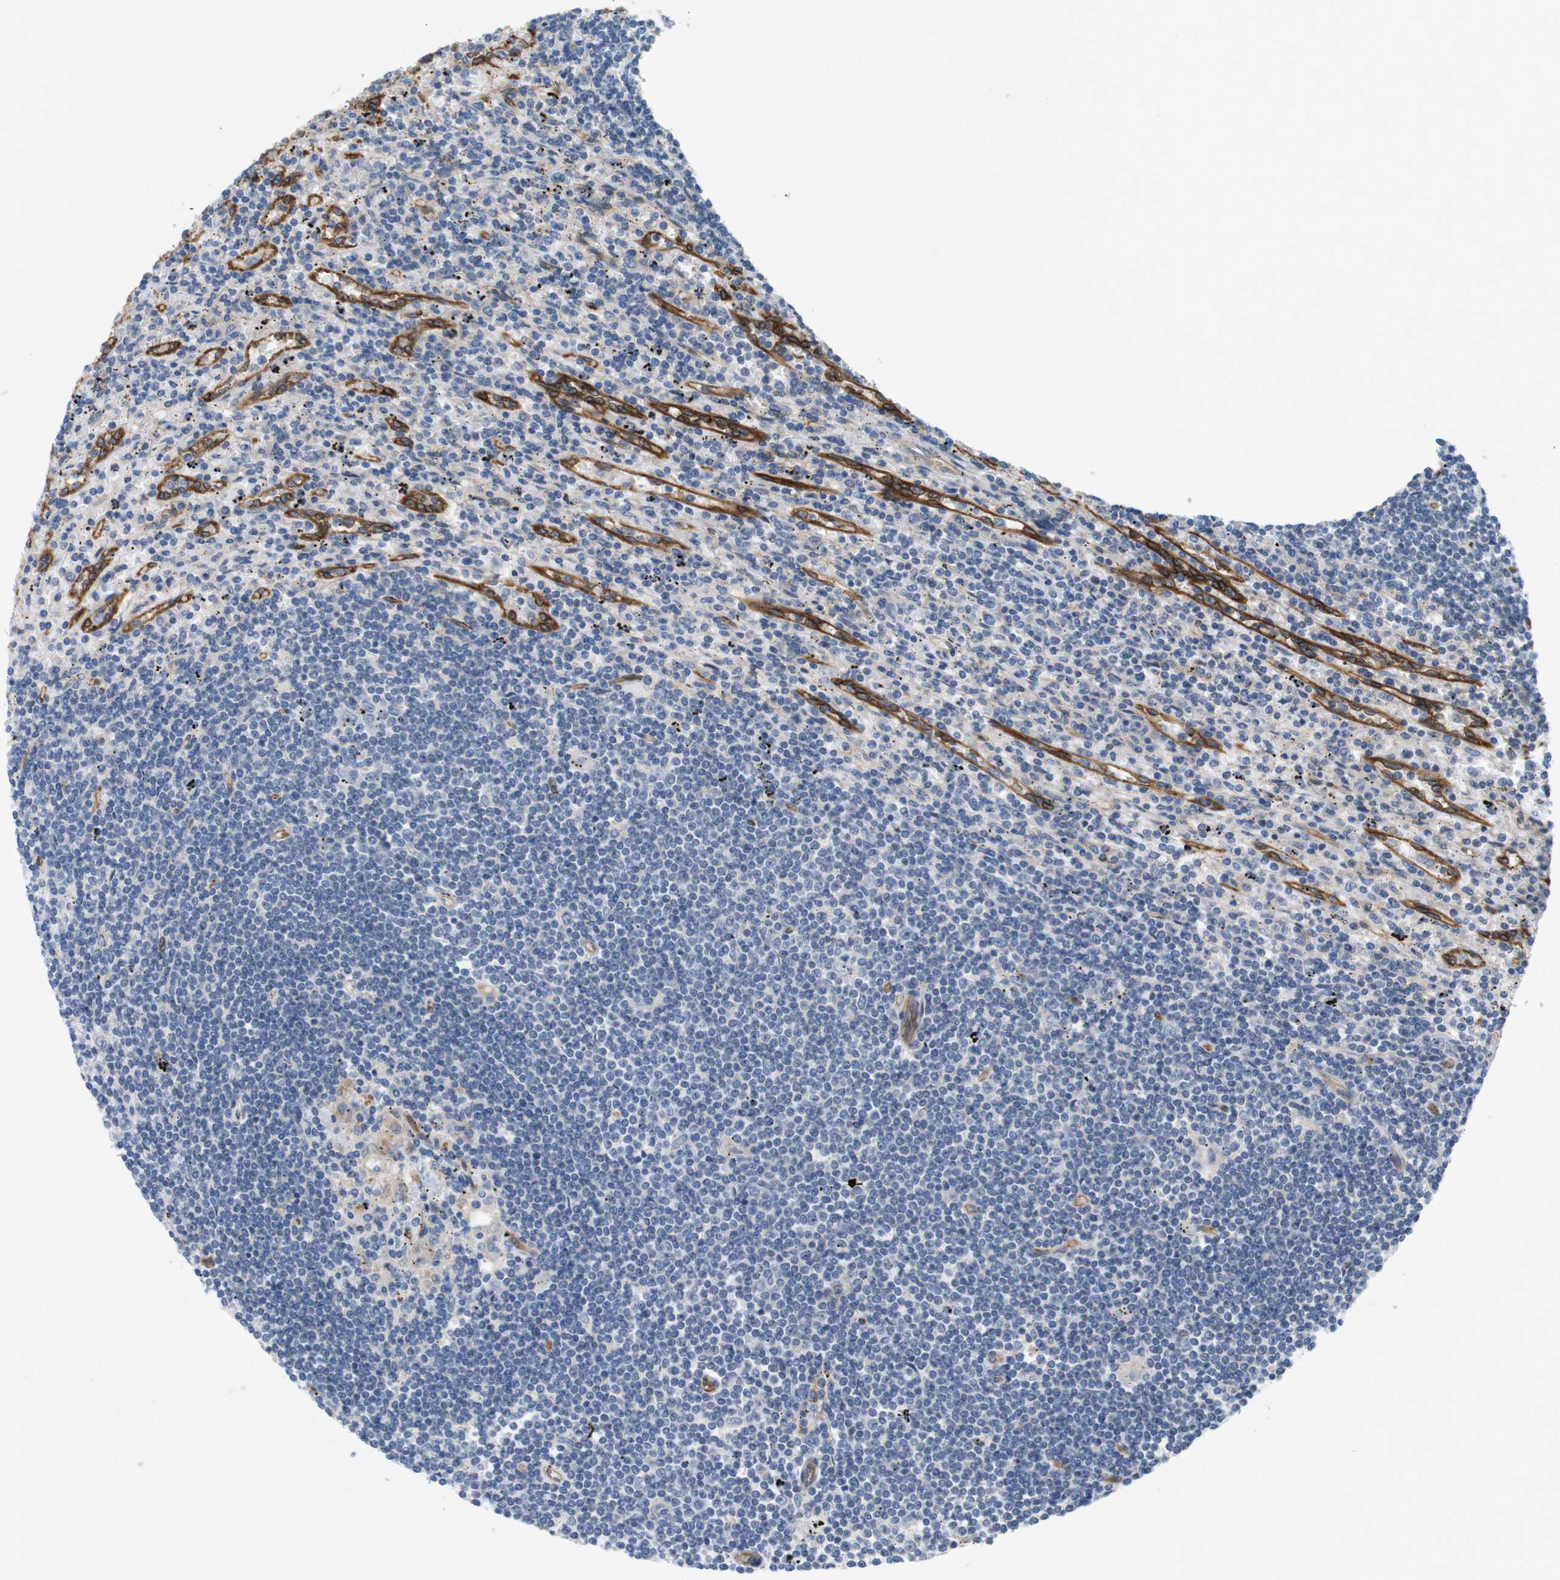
{"staining": {"intensity": "negative", "quantity": "none", "location": "none"}, "tissue": "lymphoma", "cell_type": "Tumor cells", "image_type": "cancer", "snomed": [{"axis": "morphology", "description": "Malignant lymphoma, non-Hodgkin's type, Low grade"}, {"axis": "topography", "description": "Spleen"}], "caption": "Immunohistochemistry photomicrograph of human lymphoma stained for a protein (brown), which shows no staining in tumor cells.", "gene": "BVES", "patient": {"sex": "male", "age": 76}}